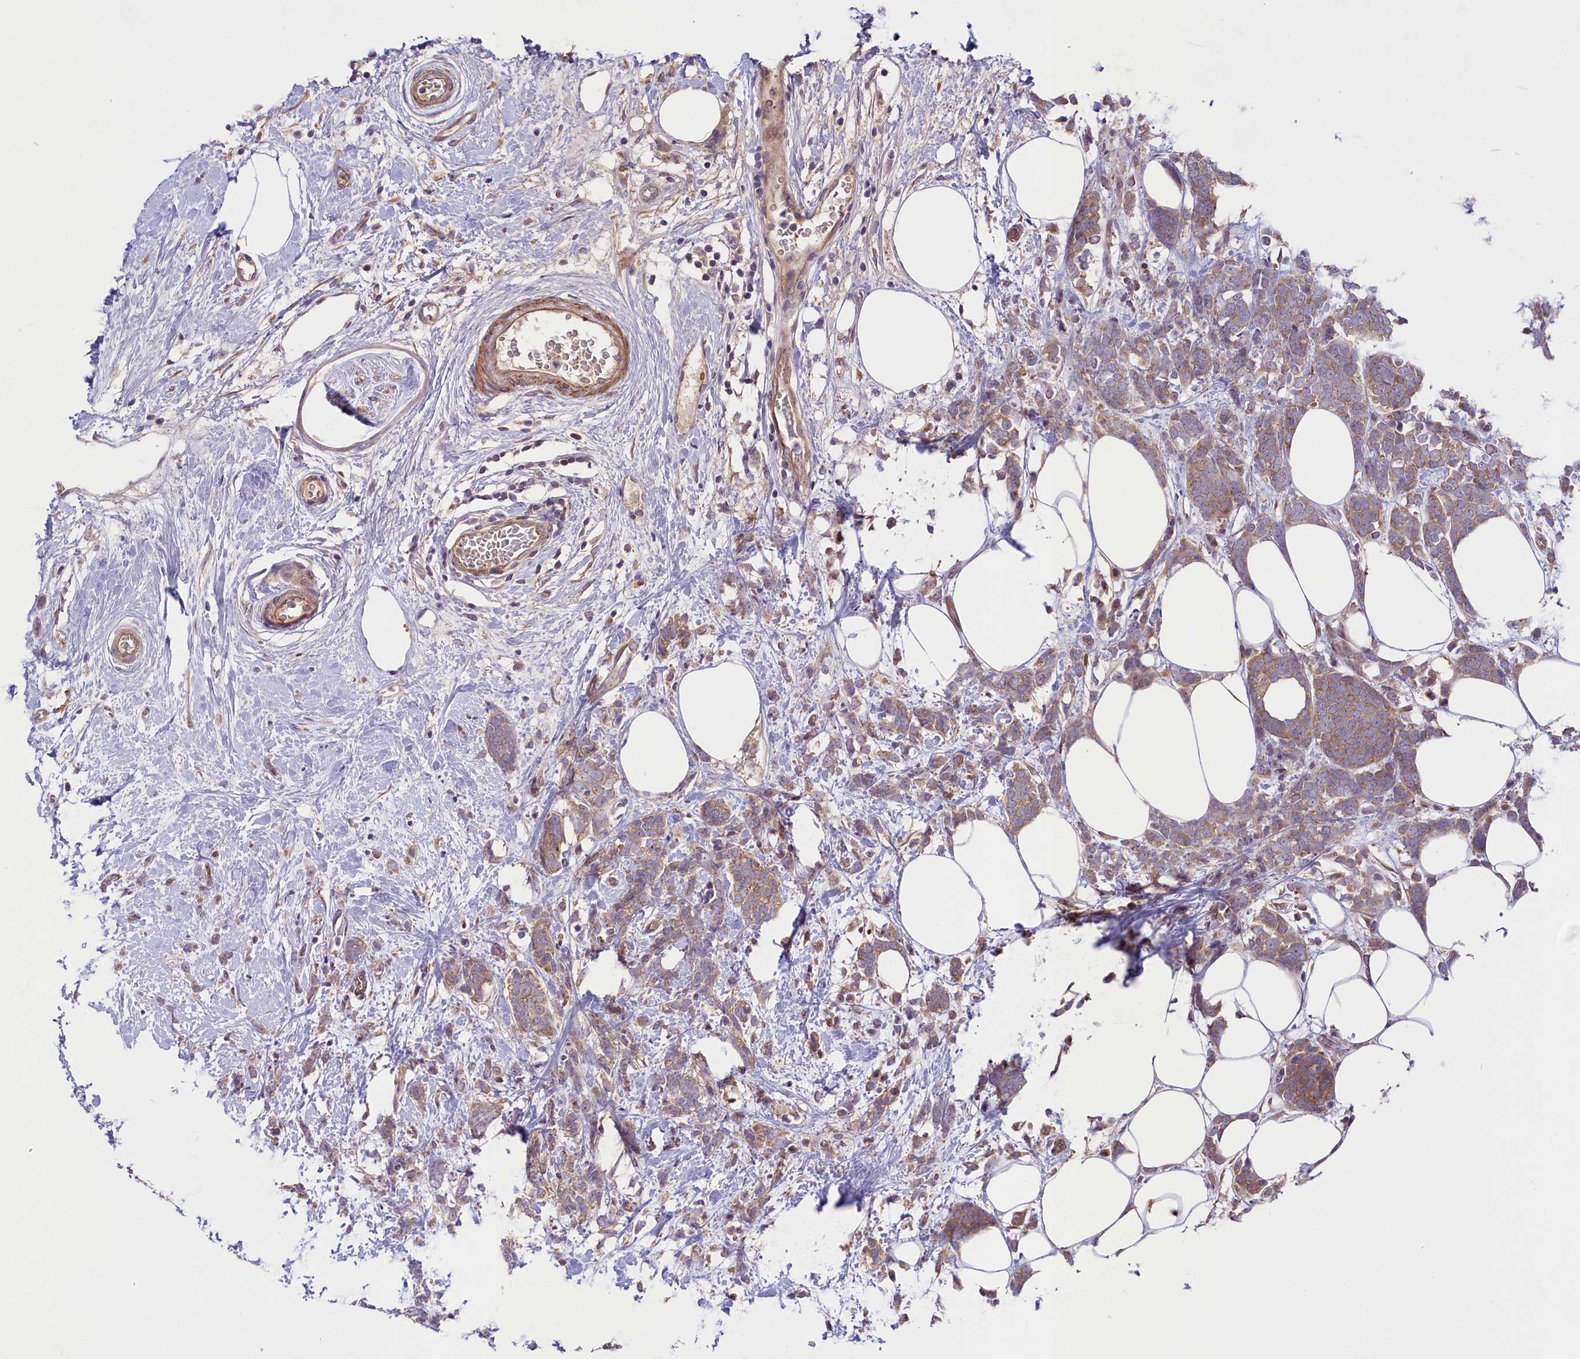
{"staining": {"intensity": "weak", "quantity": ">75%", "location": "cytoplasmic/membranous"}, "tissue": "breast cancer", "cell_type": "Tumor cells", "image_type": "cancer", "snomed": [{"axis": "morphology", "description": "Lobular carcinoma"}, {"axis": "topography", "description": "Breast"}], "caption": "A high-resolution photomicrograph shows immunohistochemistry staining of breast lobular carcinoma, which exhibits weak cytoplasmic/membranous positivity in approximately >75% of tumor cells. (IHC, brightfield microscopy, high magnification).", "gene": "COG8", "patient": {"sex": "female", "age": 58}}